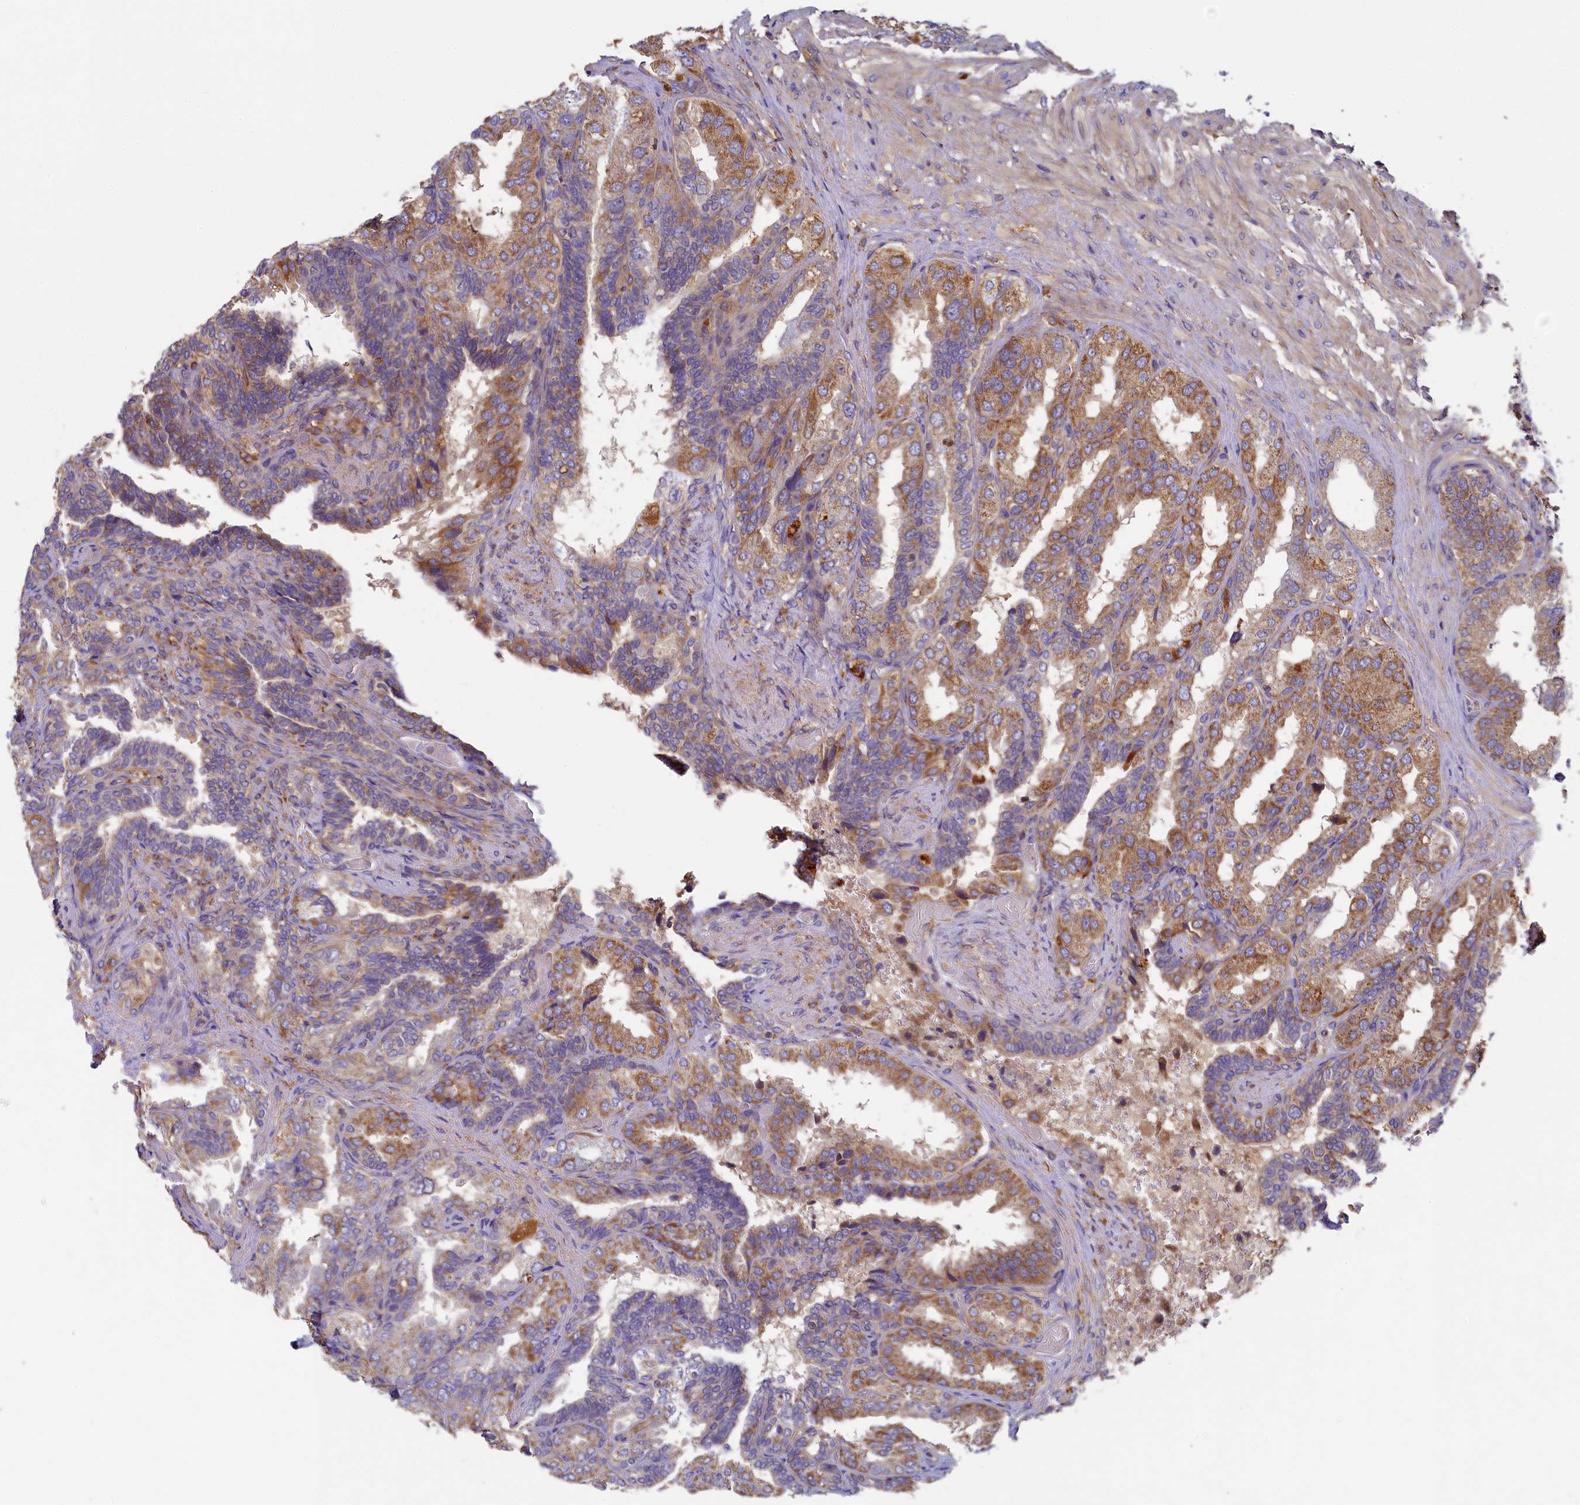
{"staining": {"intensity": "moderate", "quantity": ">75%", "location": "cytoplasmic/membranous"}, "tissue": "seminal vesicle", "cell_type": "Glandular cells", "image_type": "normal", "snomed": [{"axis": "morphology", "description": "Normal tissue, NOS"}, {"axis": "topography", "description": "Seminal veicle"}, {"axis": "topography", "description": "Peripheral nerve tissue"}], "caption": "A photomicrograph showing moderate cytoplasmic/membranous positivity in approximately >75% of glandular cells in normal seminal vesicle, as visualized by brown immunohistochemical staining.", "gene": "SEC31B", "patient": {"sex": "male", "age": 63}}